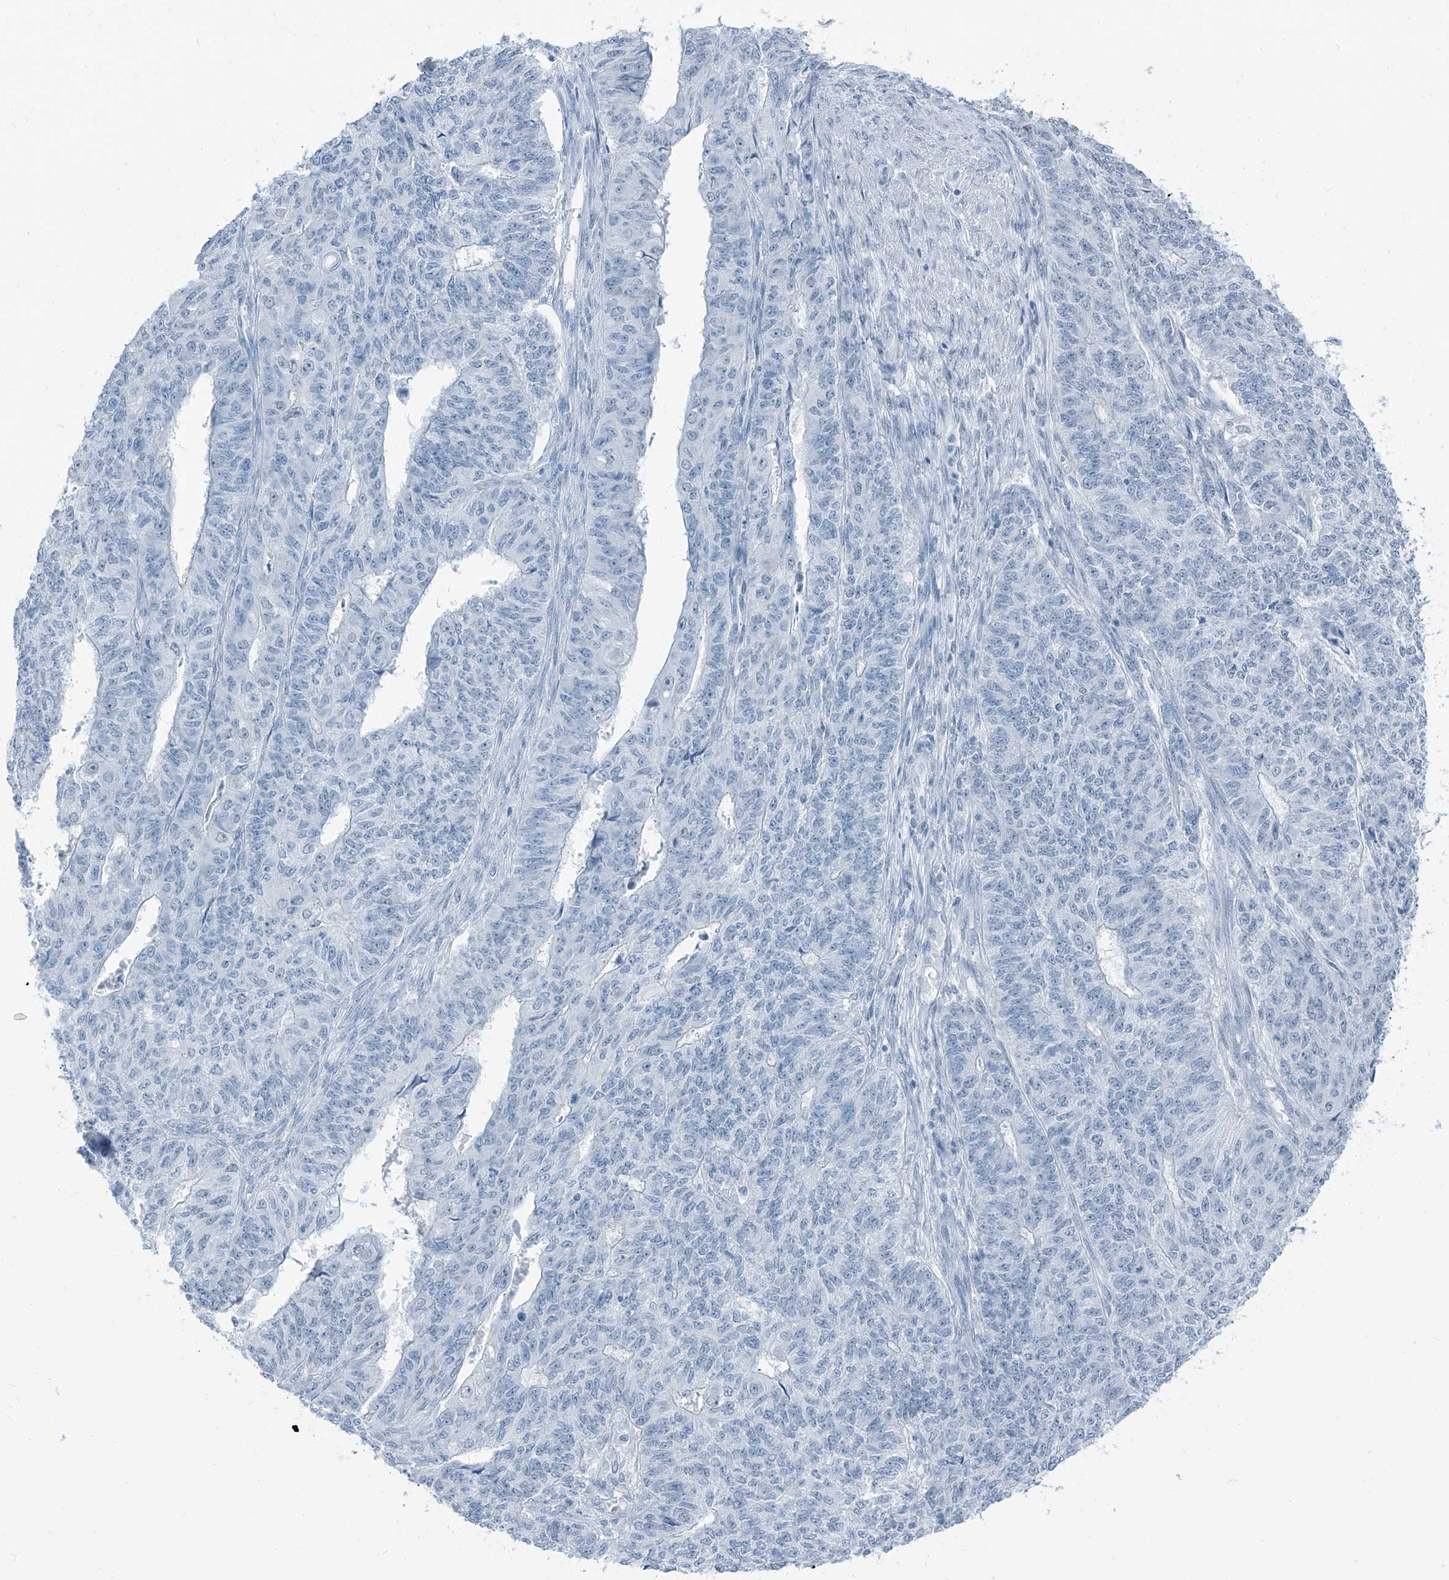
{"staining": {"intensity": "negative", "quantity": "none", "location": "none"}, "tissue": "endometrial cancer", "cell_type": "Tumor cells", "image_type": "cancer", "snomed": [{"axis": "morphology", "description": "Adenocarcinoma, NOS"}, {"axis": "topography", "description": "Endometrium"}], "caption": "High magnification brightfield microscopy of endometrial cancer stained with DAB (3,3'-diaminobenzidine) (brown) and counterstained with hematoxylin (blue): tumor cells show no significant expression.", "gene": "RGN", "patient": {"sex": "female", "age": 32}}